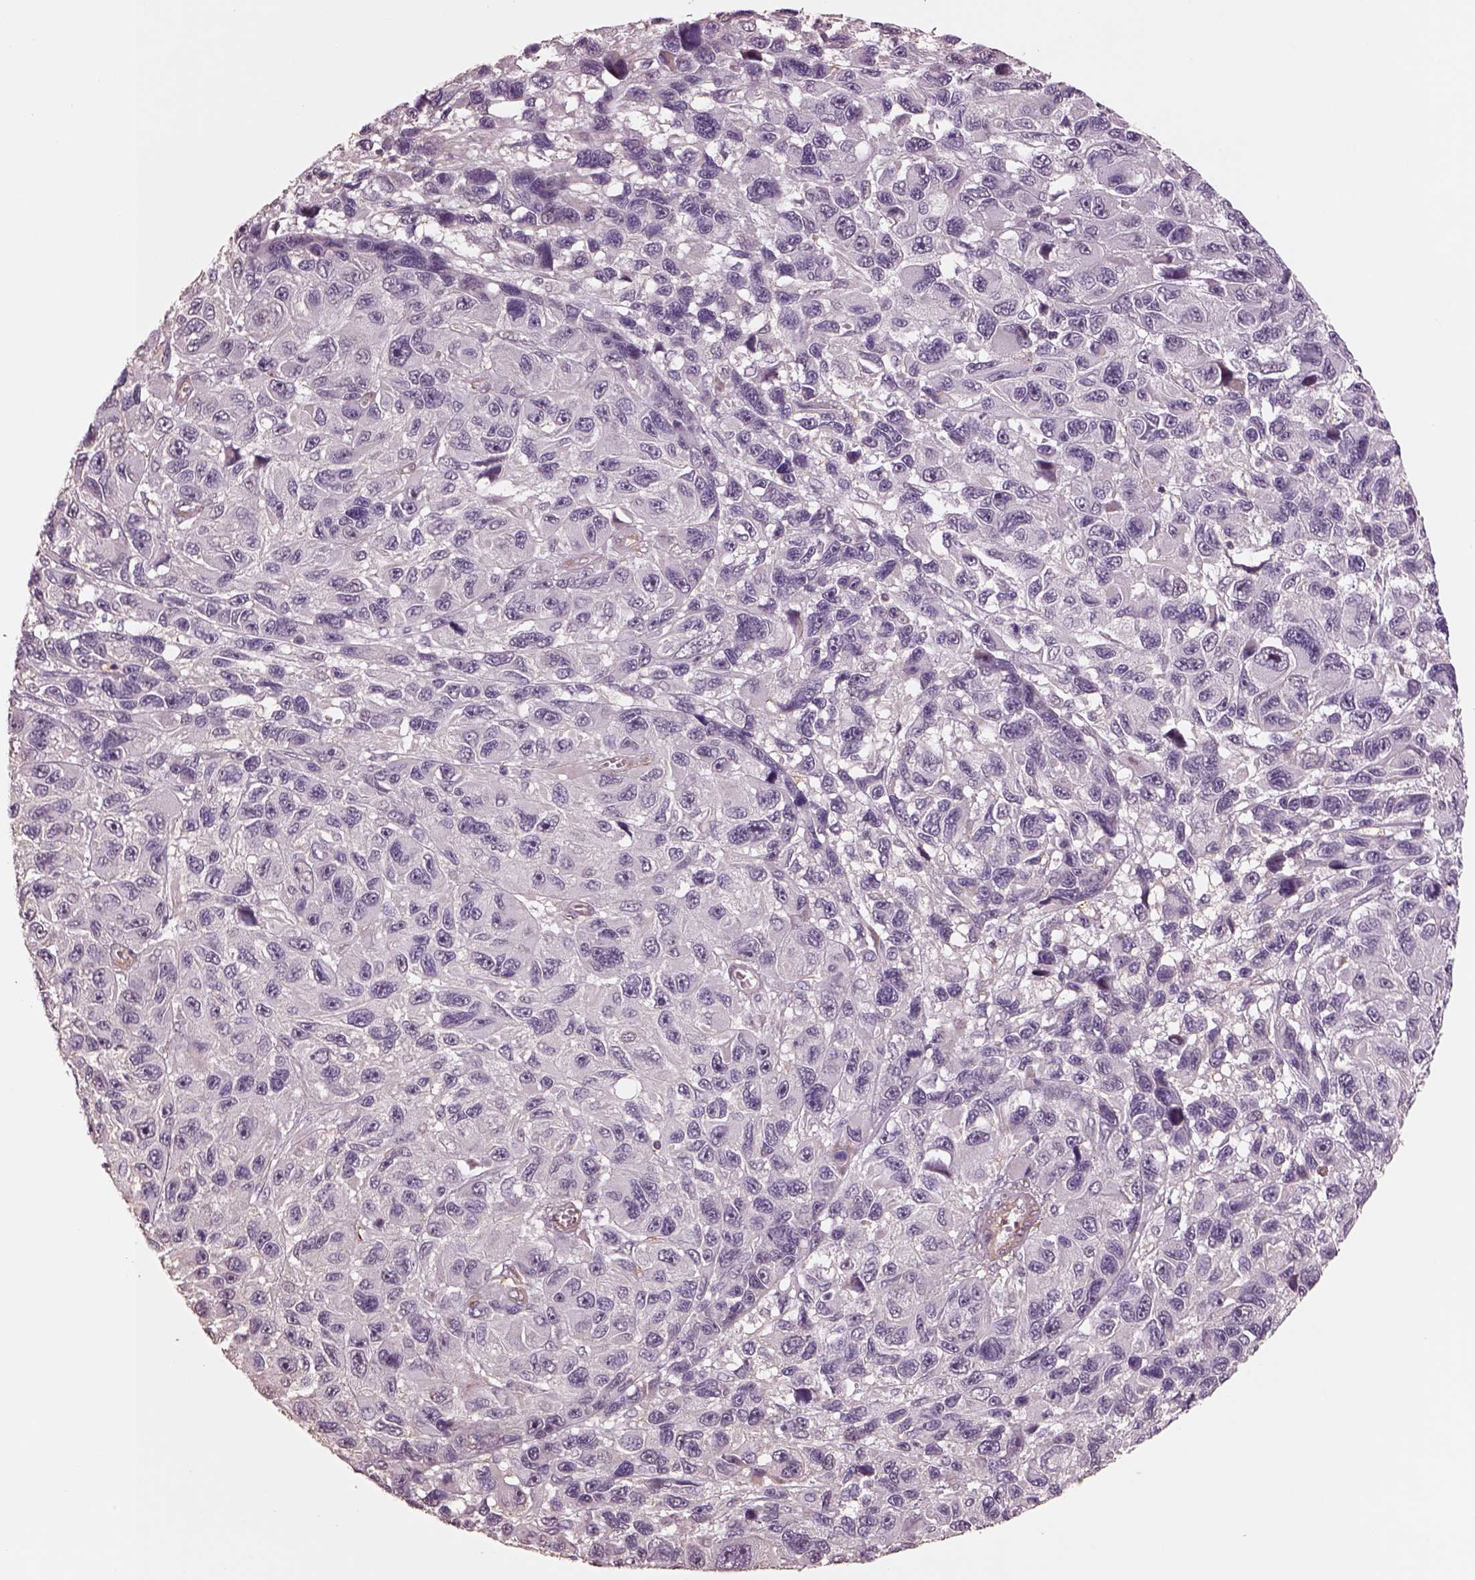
{"staining": {"intensity": "negative", "quantity": "none", "location": "none"}, "tissue": "melanoma", "cell_type": "Tumor cells", "image_type": "cancer", "snomed": [{"axis": "morphology", "description": "Malignant melanoma, NOS"}, {"axis": "topography", "description": "Skin"}], "caption": "The image shows no staining of tumor cells in malignant melanoma.", "gene": "LIN7A", "patient": {"sex": "male", "age": 53}}